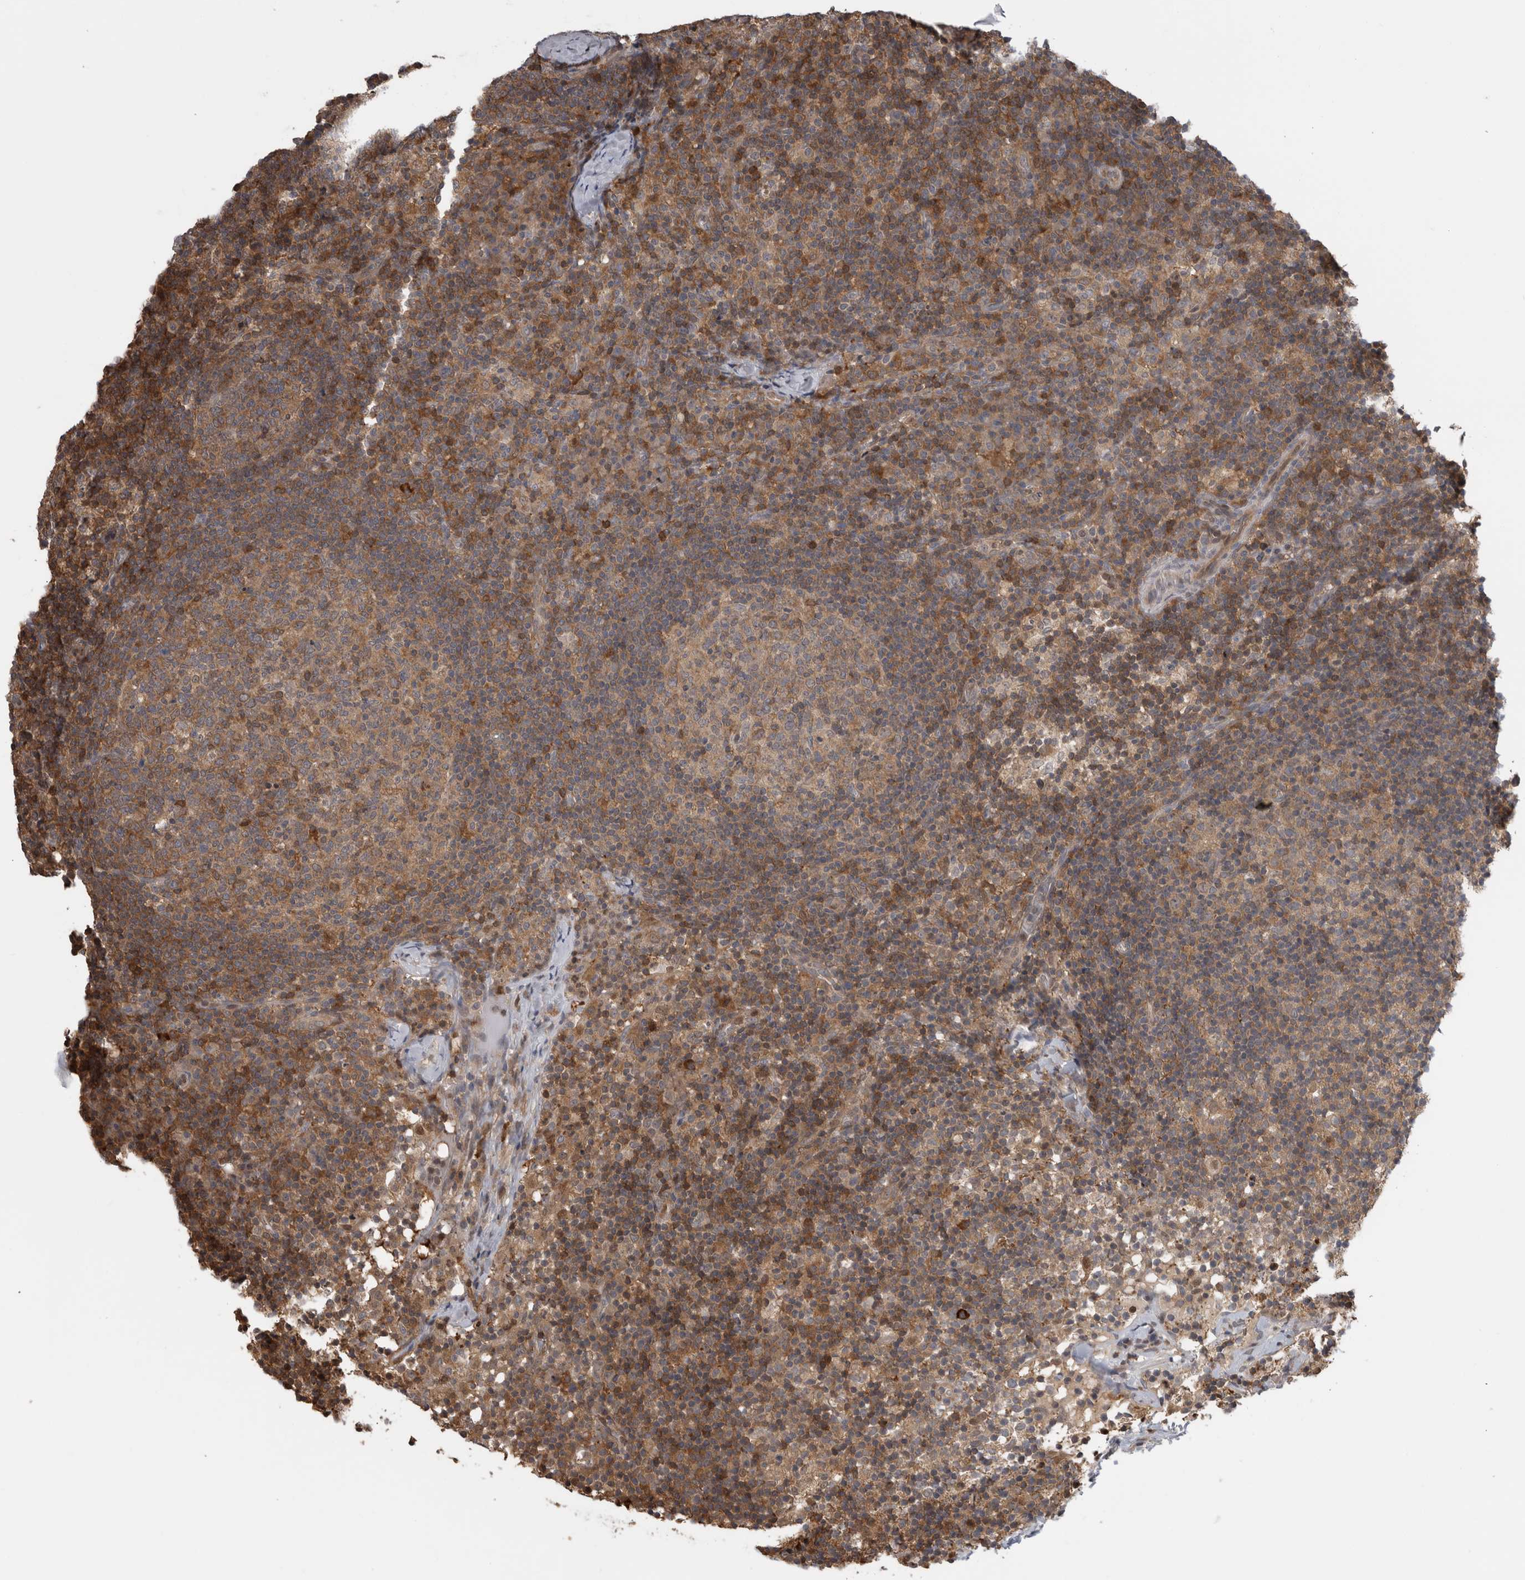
{"staining": {"intensity": "moderate", "quantity": ">75%", "location": "cytoplasmic/membranous"}, "tissue": "lymph node", "cell_type": "Germinal center cells", "image_type": "normal", "snomed": [{"axis": "morphology", "description": "Normal tissue, NOS"}, {"axis": "morphology", "description": "Inflammation, NOS"}, {"axis": "topography", "description": "Lymph node"}], "caption": "A brown stain highlights moderate cytoplasmic/membranous expression of a protein in germinal center cells of unremarkable human lymph node.", "gene": "USH1G", "patient": {"sex": "male", "age": 55}}